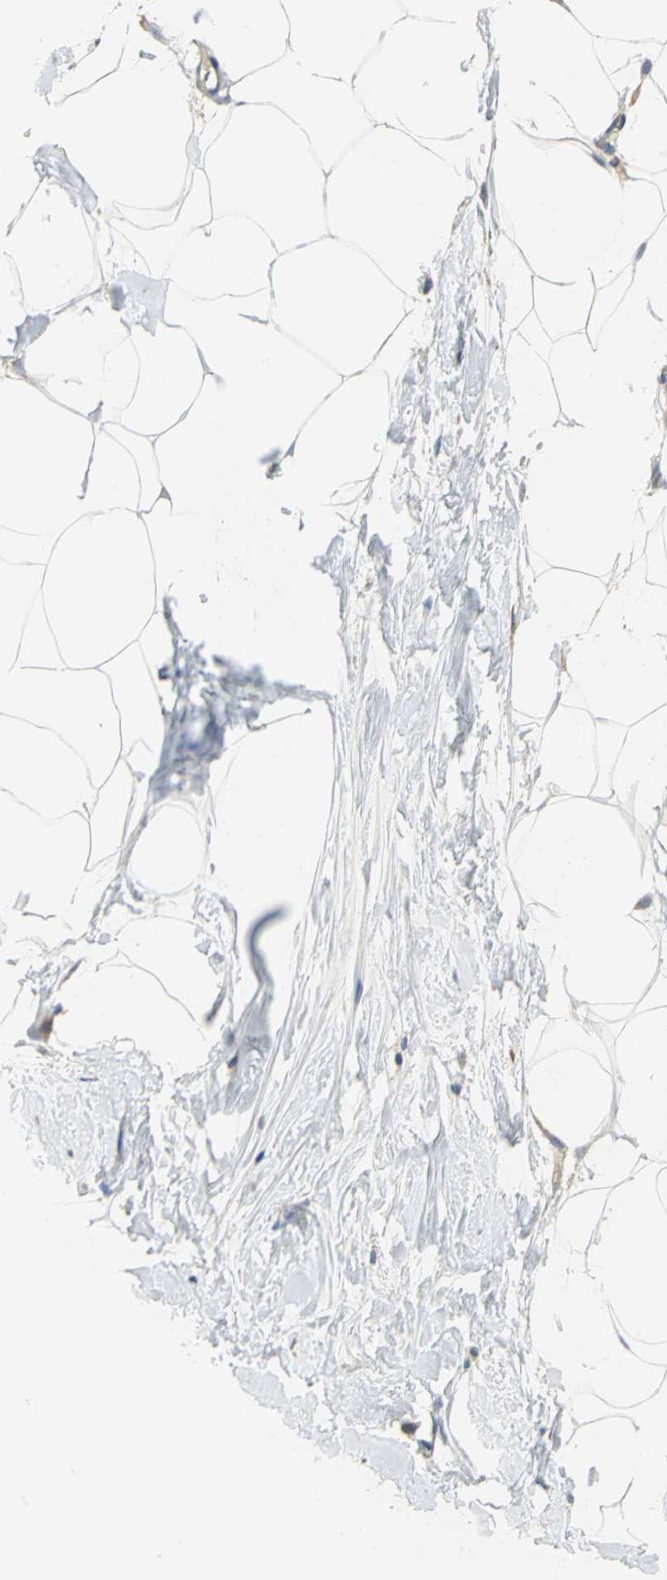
{"staining": {"intensity": "negative", "quantity": "none", "location": "none"}, "tissue": "breast", "cell_type": "Adipocytes", "image_type": "normal", "snomed": [{"axis": "morphology", "description": "Normal tissue, NOS"}, {"axis": "topography", "description": "Breast"}, {"axis": "topography", "description": "Adipose tissue"}], "caption": "High power microscopy photomicrograph of an immunohistochemistry (IHC) micrograph of normal breast, revealing no significant staining in adipocytes. The staining was performed using DAB to visualize the protein expression in brown, while the nuclei were stained in blue with hematoxylin (Magnification: 20x).", "gene": "DLGAP5", "patient": {"sex": "female", "age": 25}}